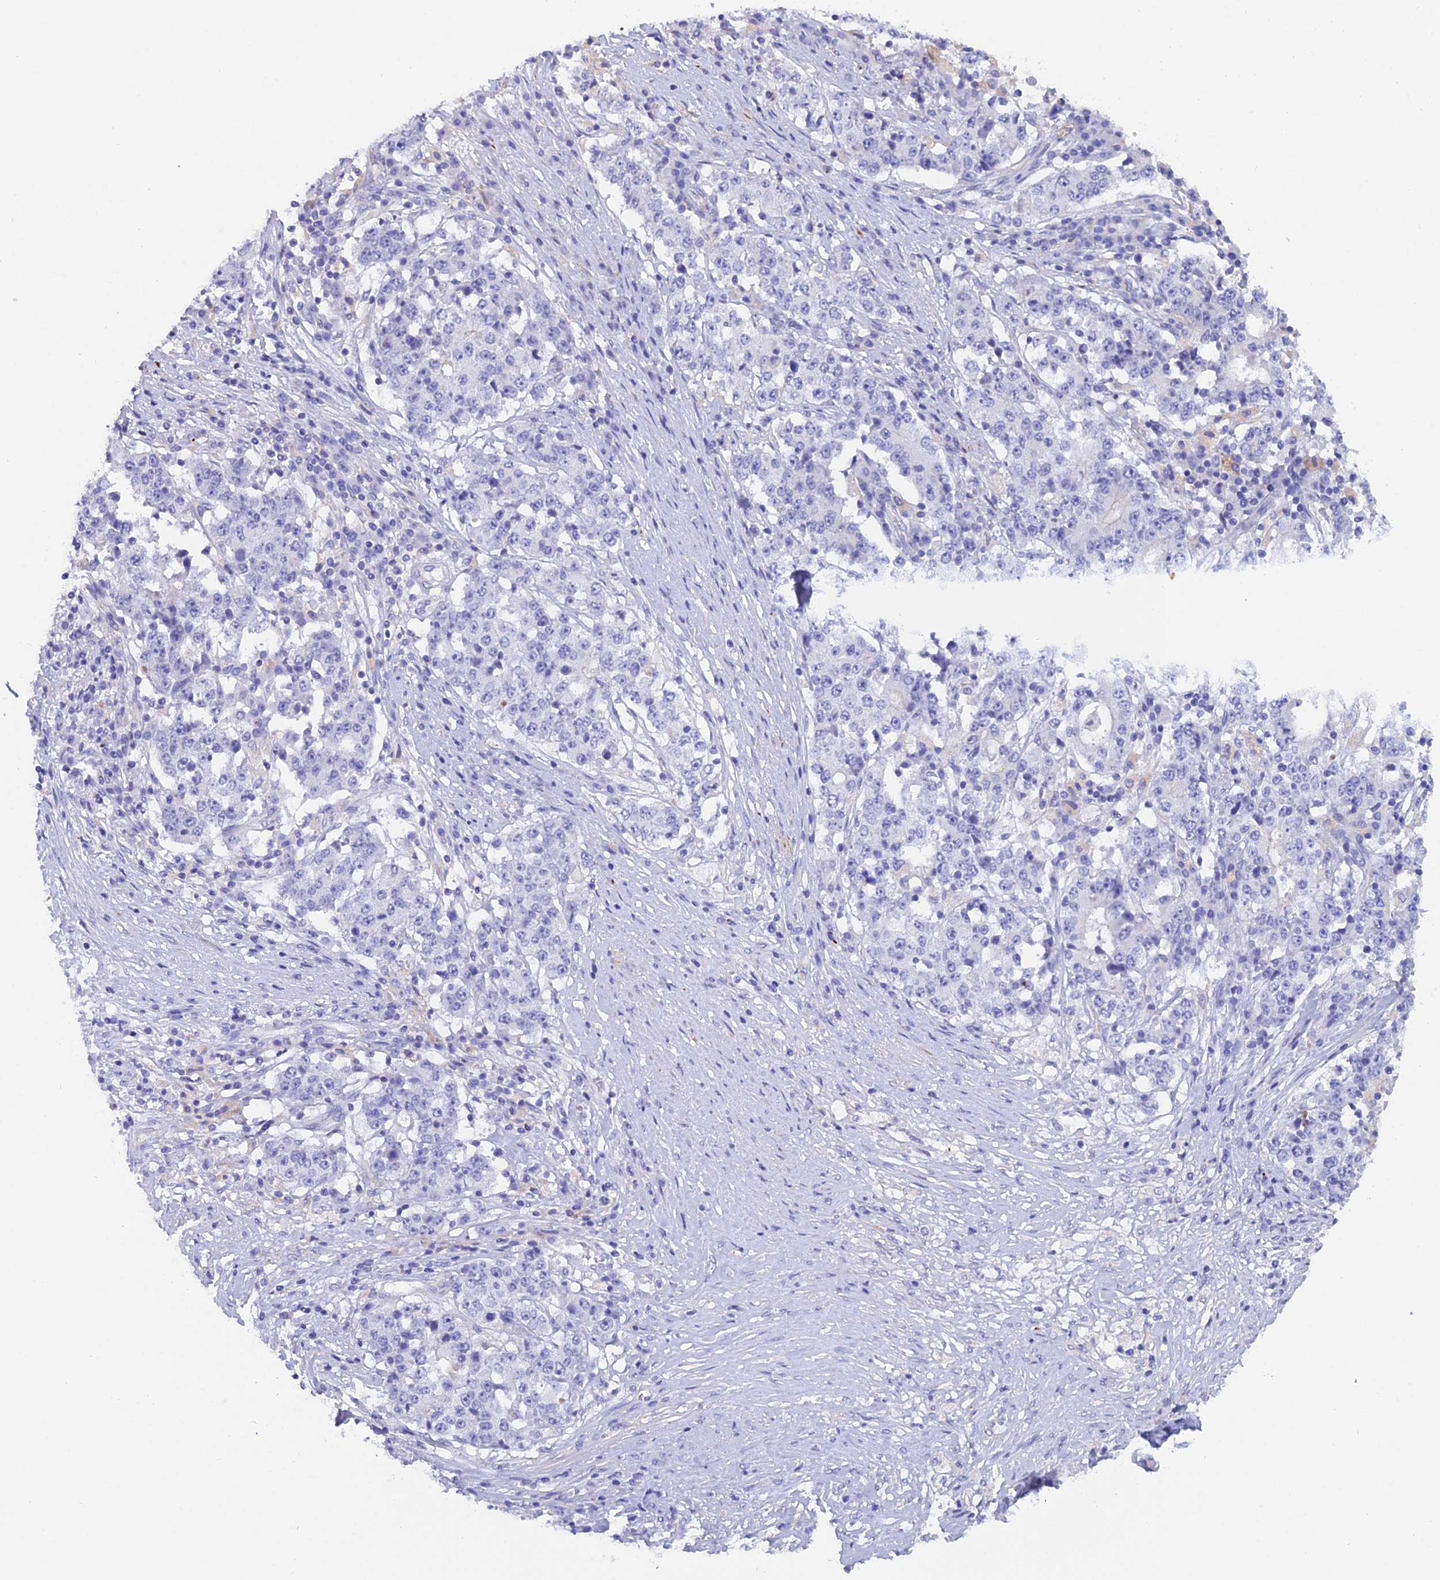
{"staining": {"intensity": "negative", "quantity": "none", "location": "none"}, "tissue": "stomach cancer", "cell_type": "Tumor cells", "image_type": "cancer", "snomed": [{"axis": "morphology", "description": "Adenocarcinoma, NOS"}, {"axis": "topography", "description": "Stomach"}], "caption": "A histopathology image of human adenocarcinoma (stomach) is negative for staining in tumor cells.", "gene": "FZR1", "patient": {"sex": "male", "age": 59}}